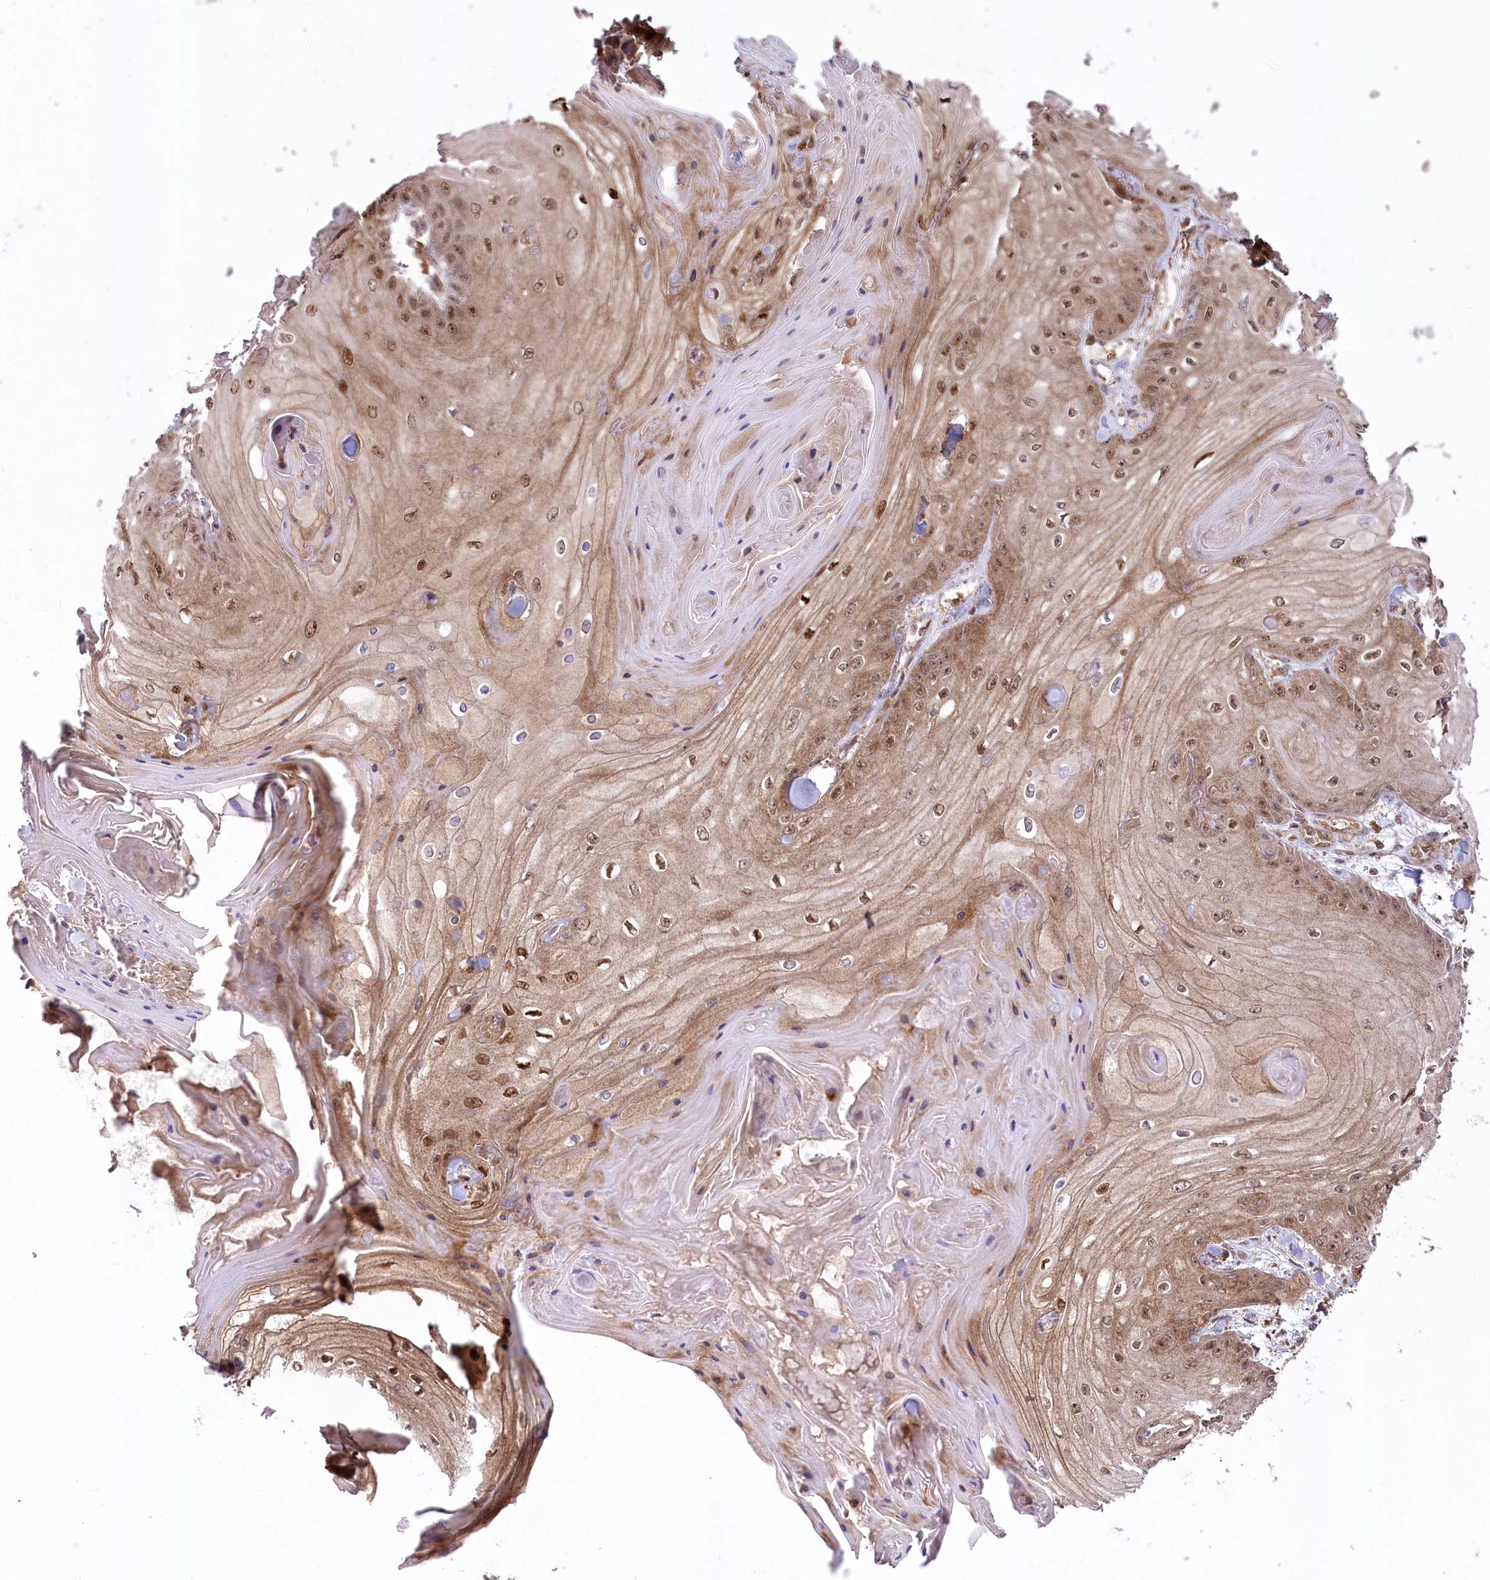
{"staining": {"intensity": "moderate", "quantity": ">75%", "location": "cytoplasmic/membranous,nuclear"}, "tissue": "skin cancer", "cell_type": "Tumor cells", "image_type": "cancer", "snomed": [{"axis": "morphology", "description": "Squamous cell carcinoma, NOS"}, {"axis": "topography", "description": "Skin"}], "caption": "The image shows a brown stain indicating the presence of a protein in the cytoplasmic/membranous and nuclear of tumor cells in skin cancer (squamous cell carcinoma).", "gene": "CCDC91", "patient": {"sex": "male", "age": 74}}